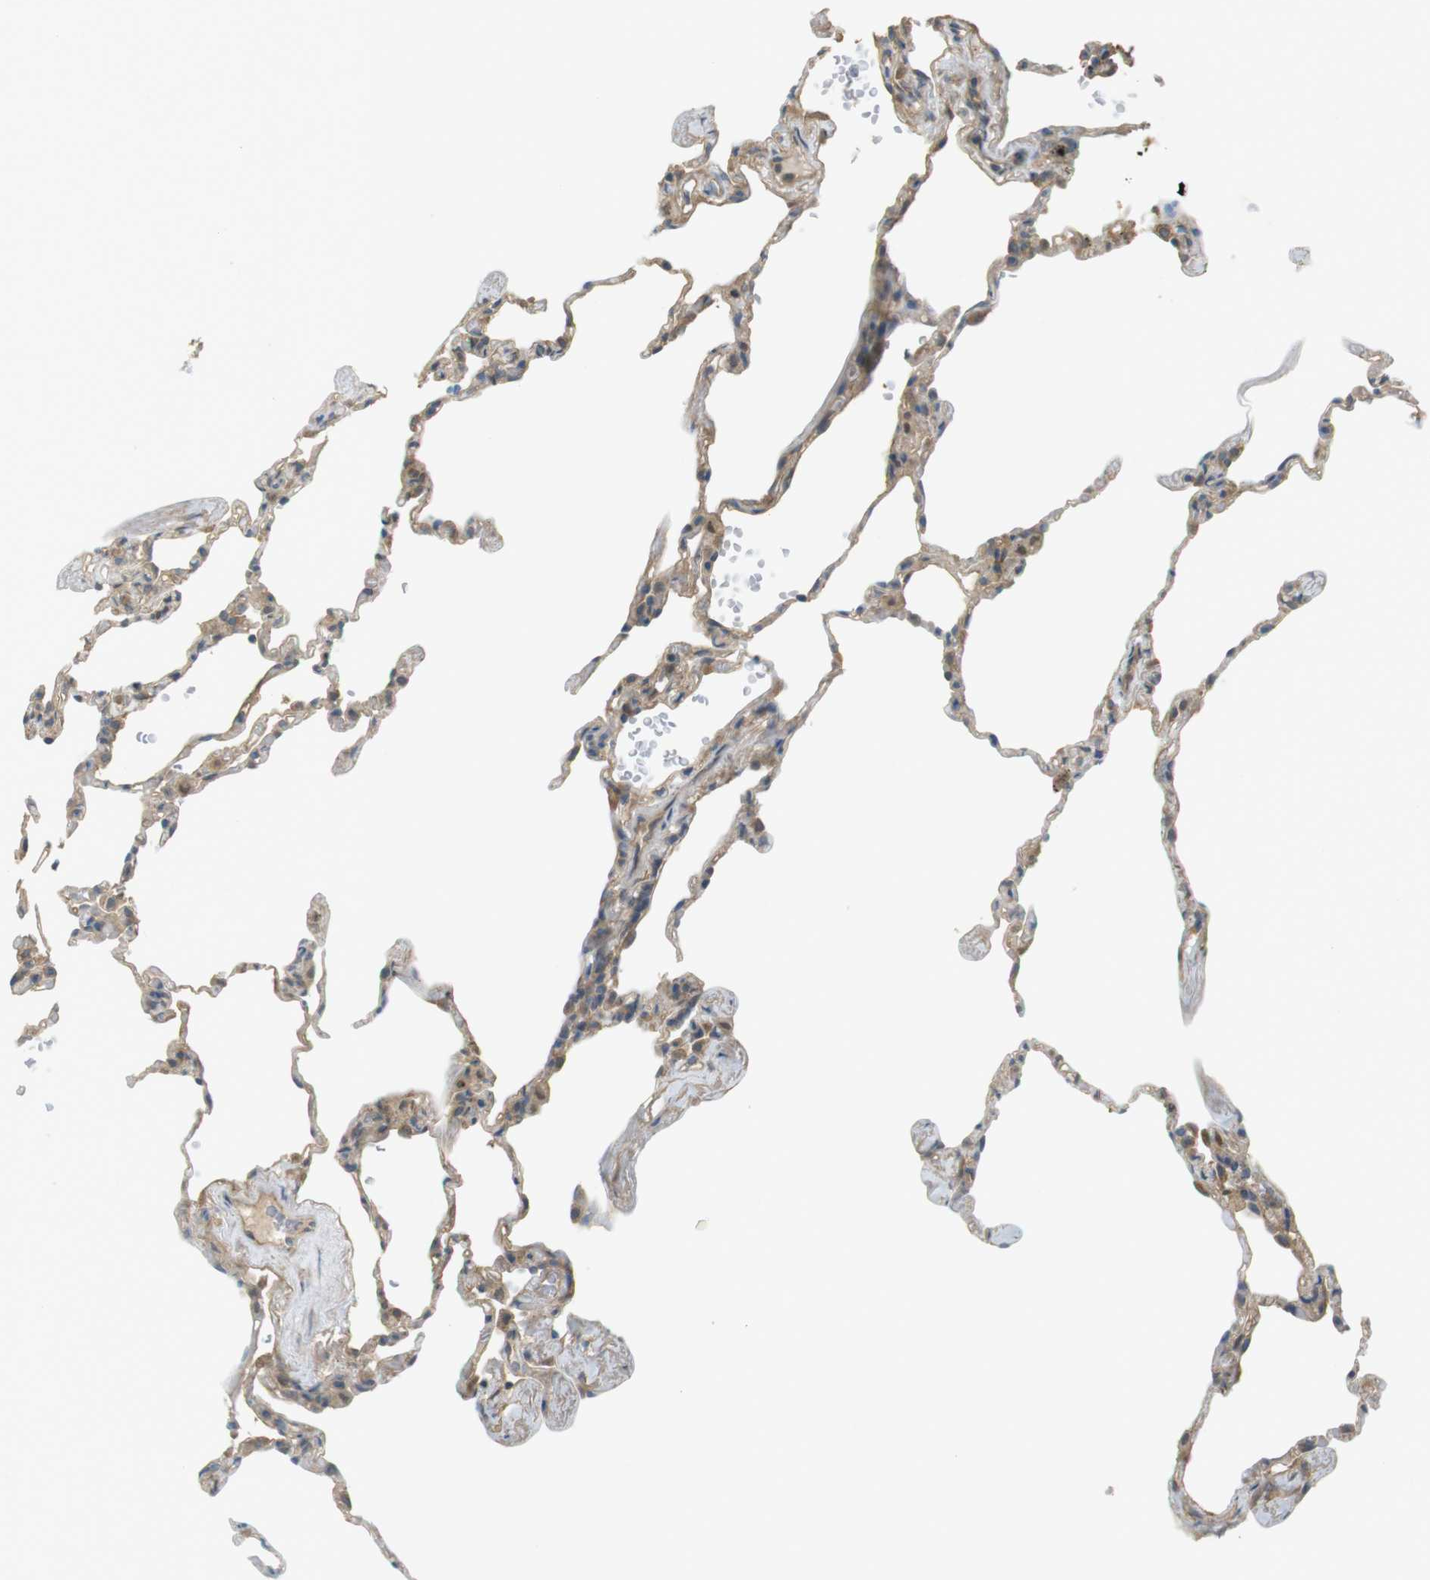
{"staining": {"intensity": "weak", "quantity": "25%-75%", "location": "cytoplasmic/membranous"}, "tissue": "lung", "cell_type": "Alveolar cells", "image_type": "normal", "snomed": [{"axis": "morphology", "description": "Normal tissue, NOS"}, {"axis": "topography", "description": "Lung"}], "caption": "Weak cytoplasmic/membranous positivity is seen in about 25%-75% of alveolar cells in benign lung.", "gene": "ZDHHC20", "patient": {"sex": "male", "age": 59}}